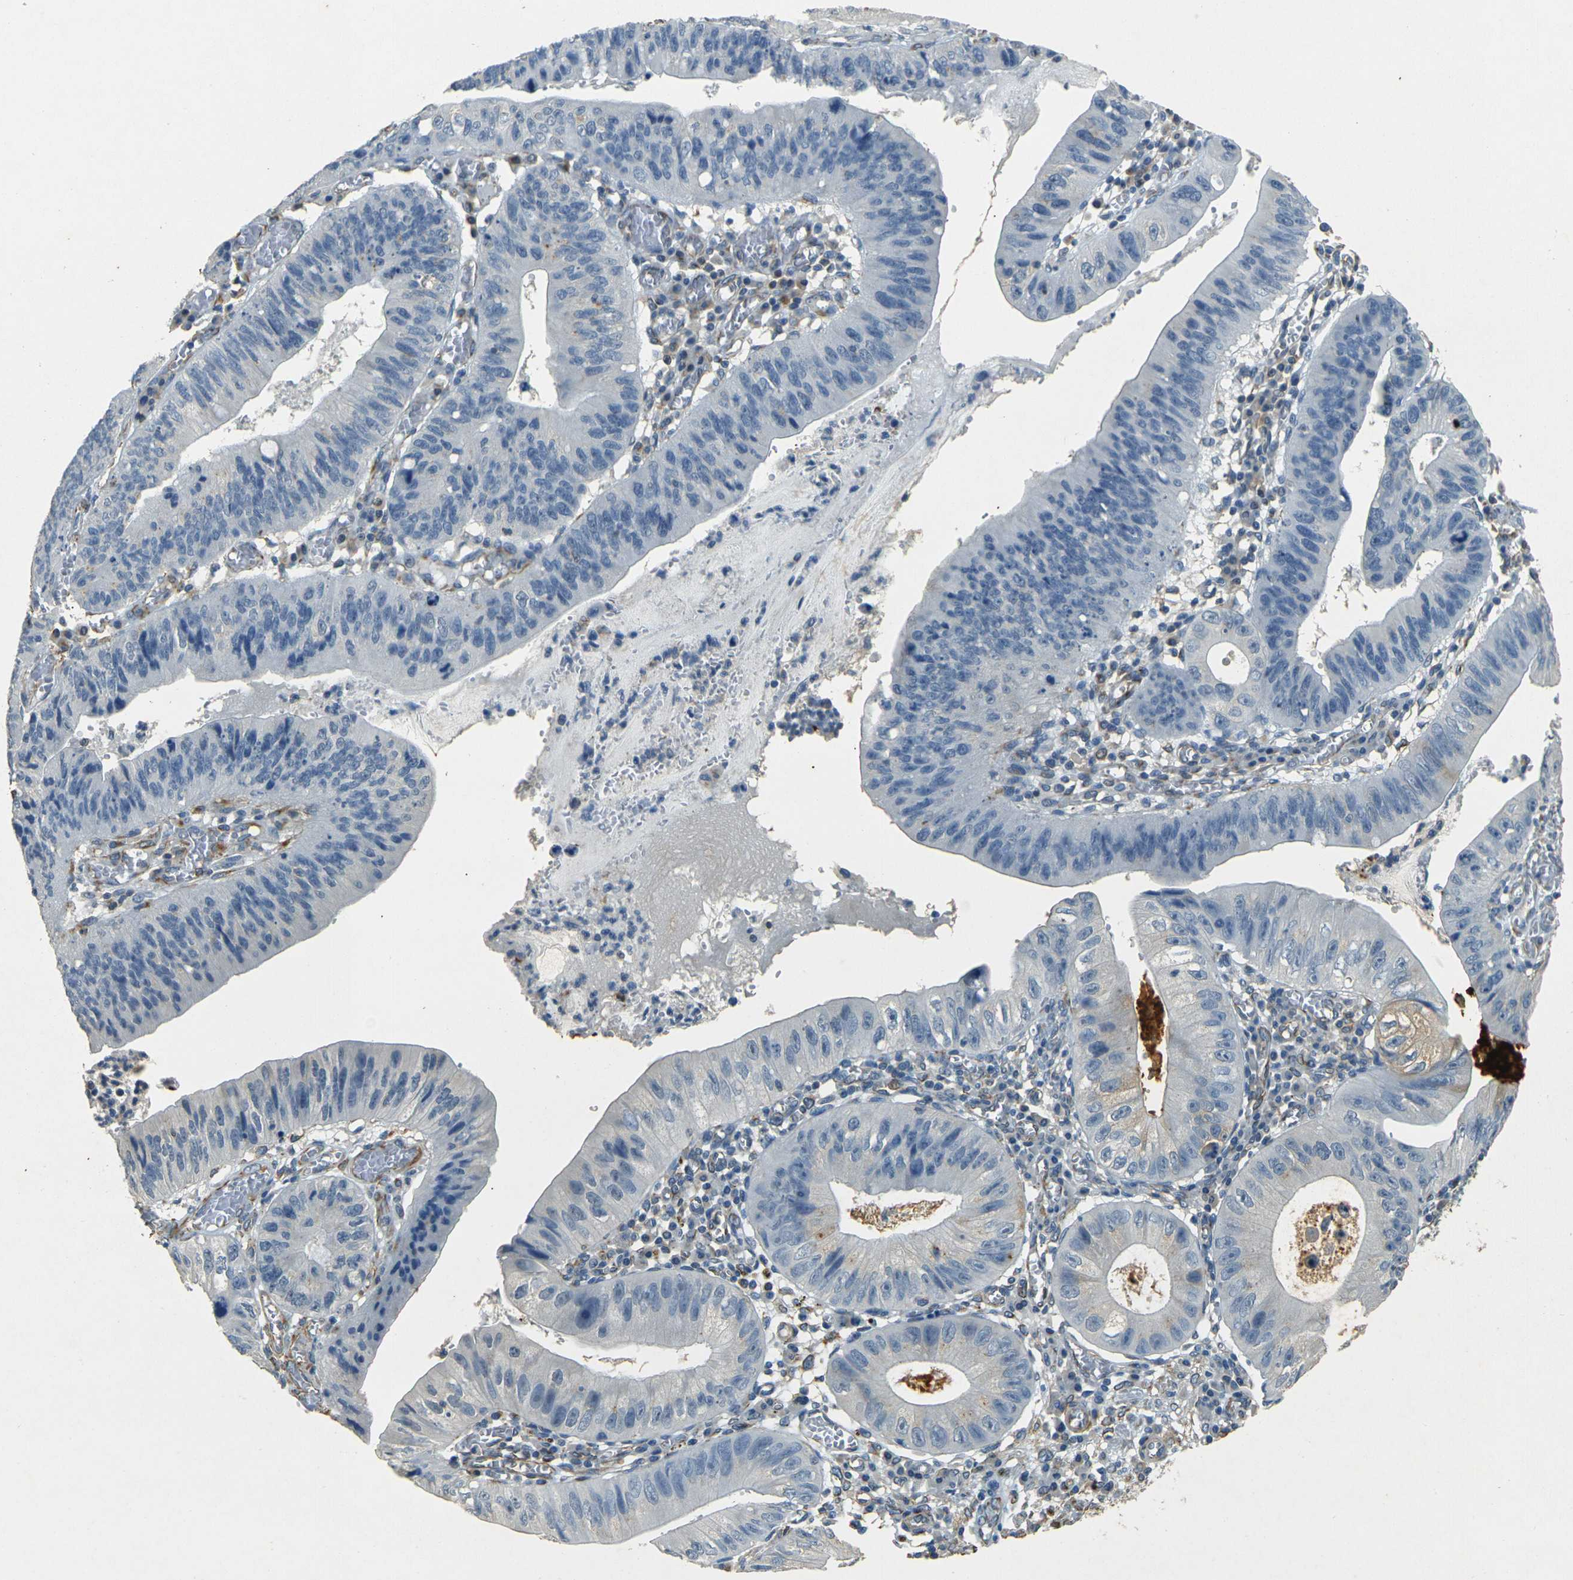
{"staining": {"intensity": "negative", "quantity": "none", "location": "none"}, "tissue": "stomach cancer", "cell_type": "Tumor cells", "image_type": "cancer", "snomed": [{"axis": "morphology", "description": "Adenocarcinoma, NOS"}, {"axis": "topography", "description": "Stomach"}], "caption": "Immunohistochemistry micrograph of human adenocarcinoma (stomach) stained for a protein (brown), which reveals no staining in tumor cells.", "gene": "SORT1", "patient": {"sex": "male", "age": 59}}